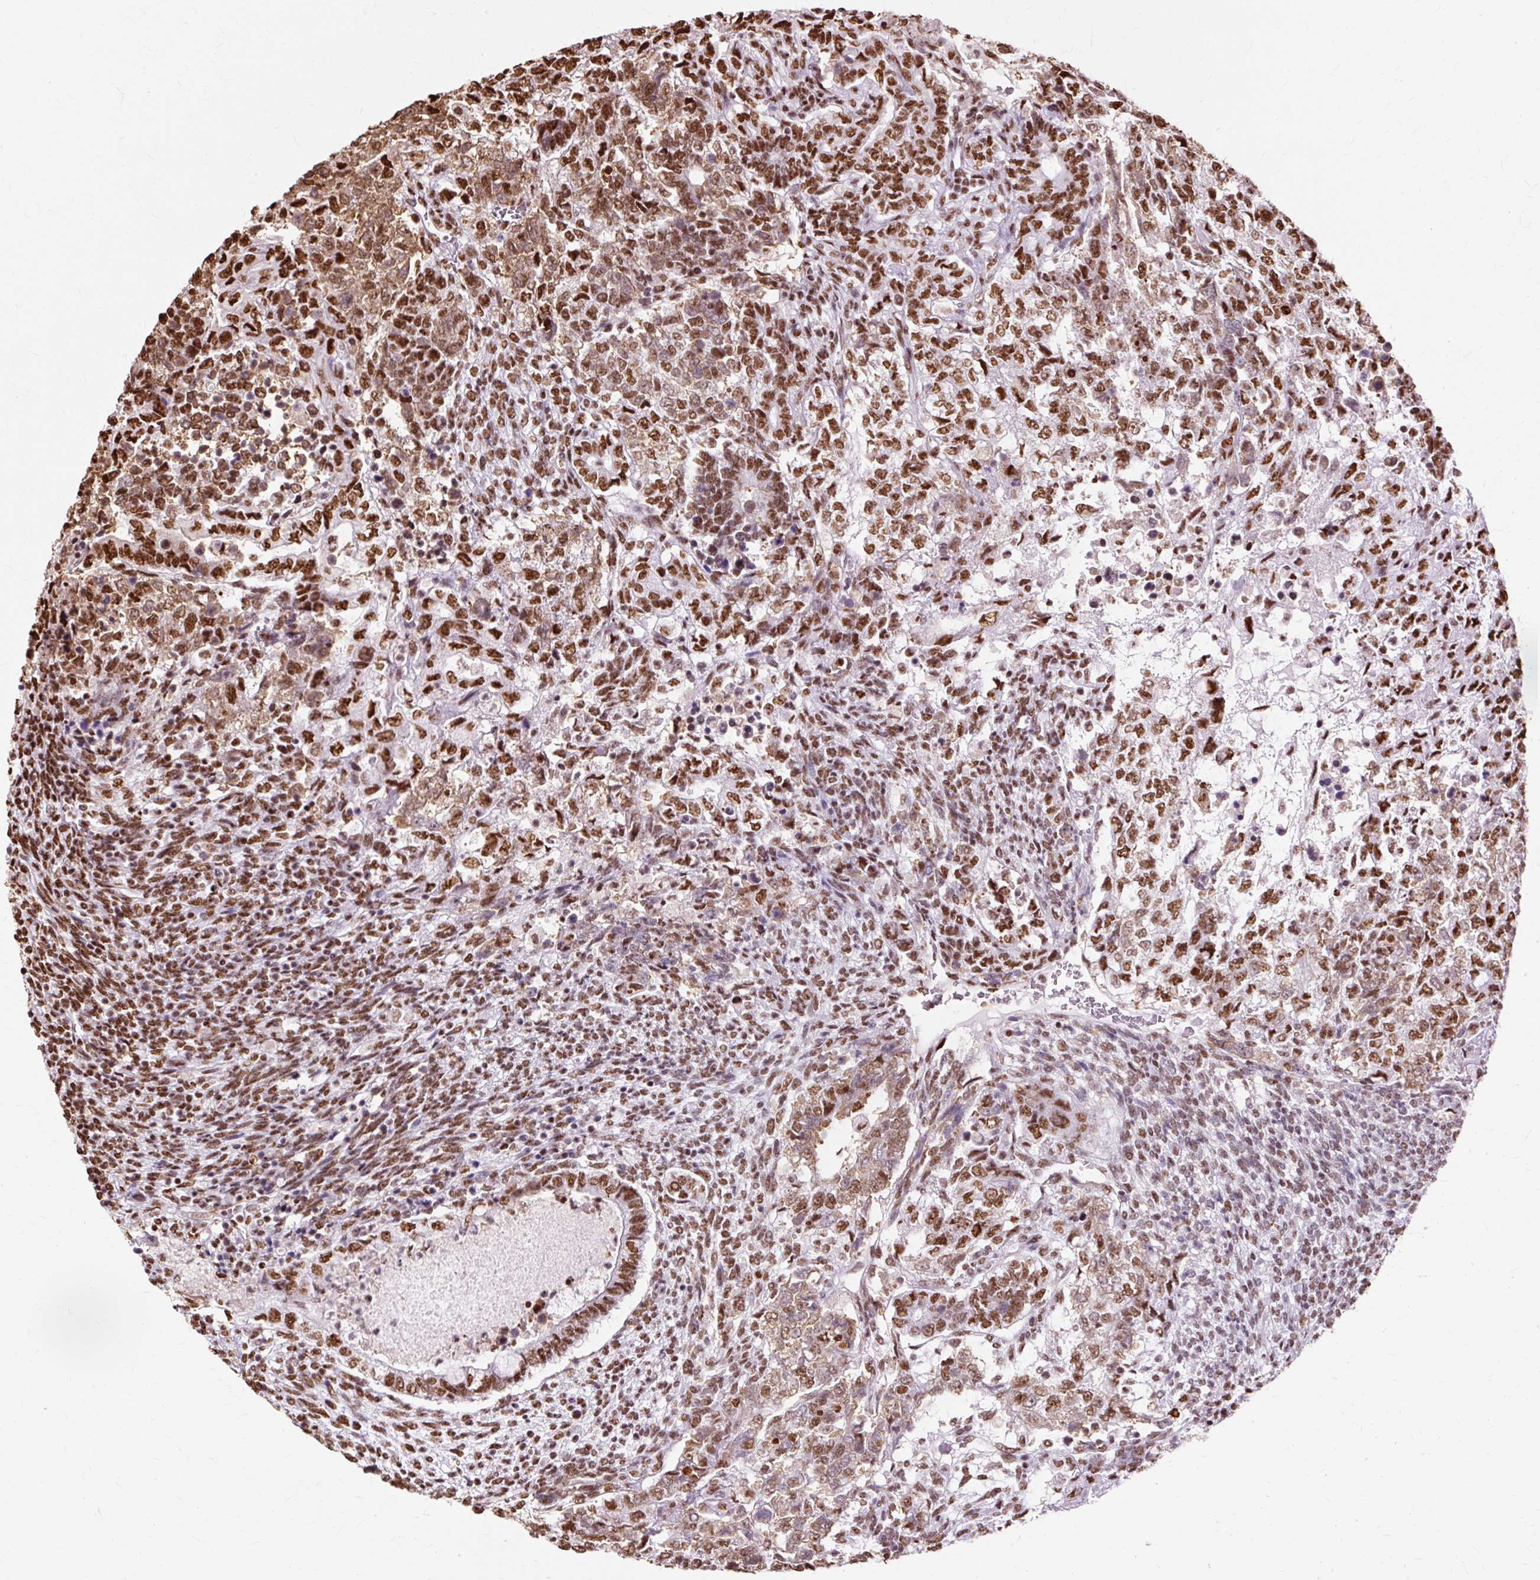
{"staining": {"intensity": "strong", "quantity": ">75%", "location": "nuclear"}, "tissue": "testis cancer", "cell_type": "Tumor cells", "image_type": "cancer", "snomed": [{"axis": "morphology", "description": "Carcinoma, Embryonal, NOS"}, {"axis": "topography", "description": "Testis"}], "caption": "Human embryonal carcinoma (testis) stained with a protein marker shows strong staining in tumor cells.", "gene": "XRCC6", "patient": {"sex": "male", "age": 23}}